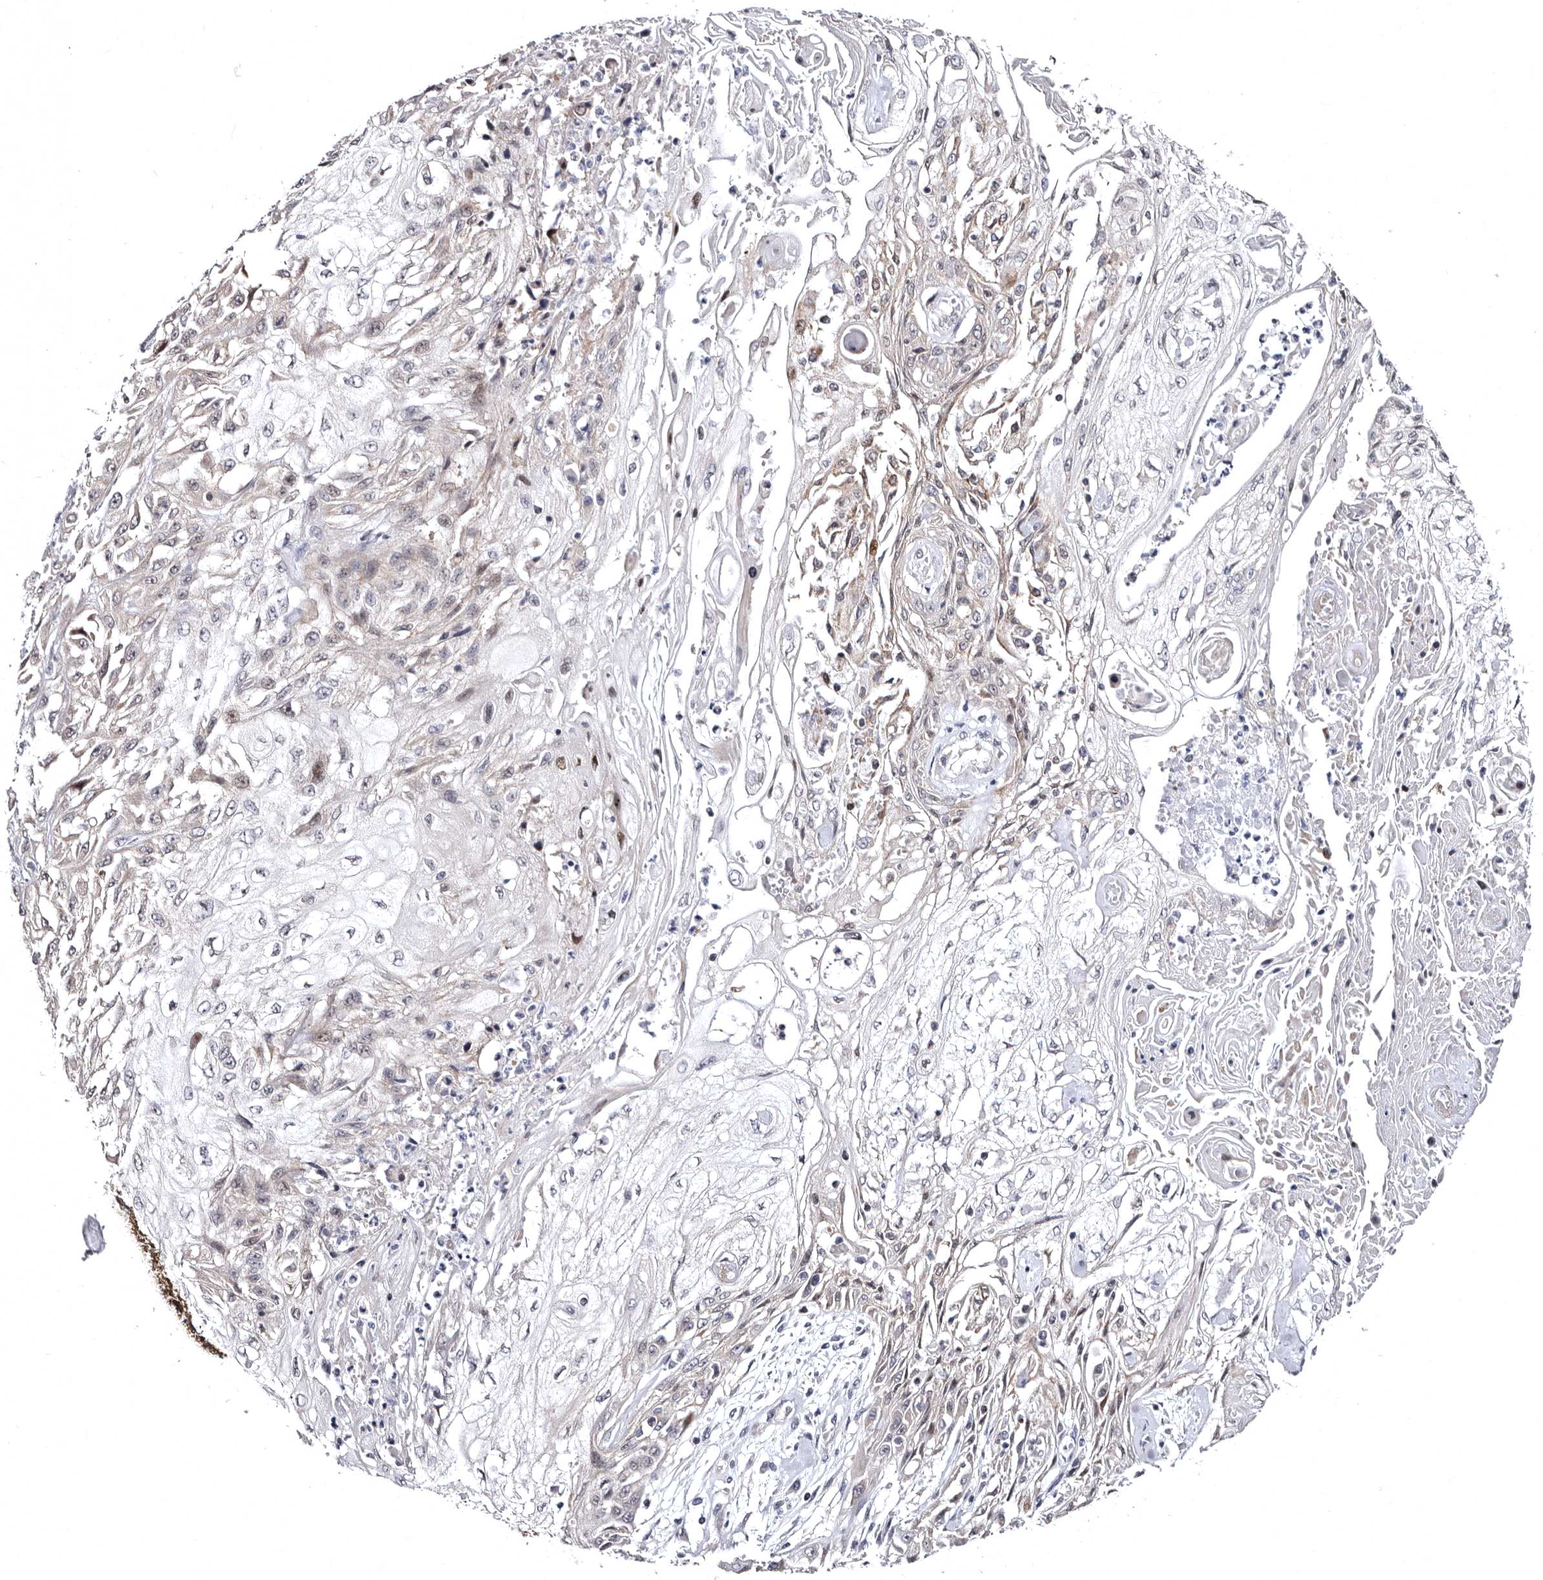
{"staining": {"intensity": "negative", "quantity": "none", "location": "none"}, "tissue": "skin cancer", "cell_type": "Tumor cells", "image_type": "cancer", "snomed": [{"axis": "morphology", "description": "Squamous cell carcinoma, NOS"}, {"axis": "morphology", "description": "Squamous cell carcinoma, metastatic, NOS"}, {"axis": "topography", "description": "Skin"}, {"axis": "topography", "description": "Lymph node"}], "caption": "This micrograph is of squamous cell carcinoma (skin) stained with IHC to label a protein in brown with the nuclei are counter-stained blue. There is no expression in tumor cells.", "gene": "PHF20L1", "patient": {"sex": "male", "age": 75}}